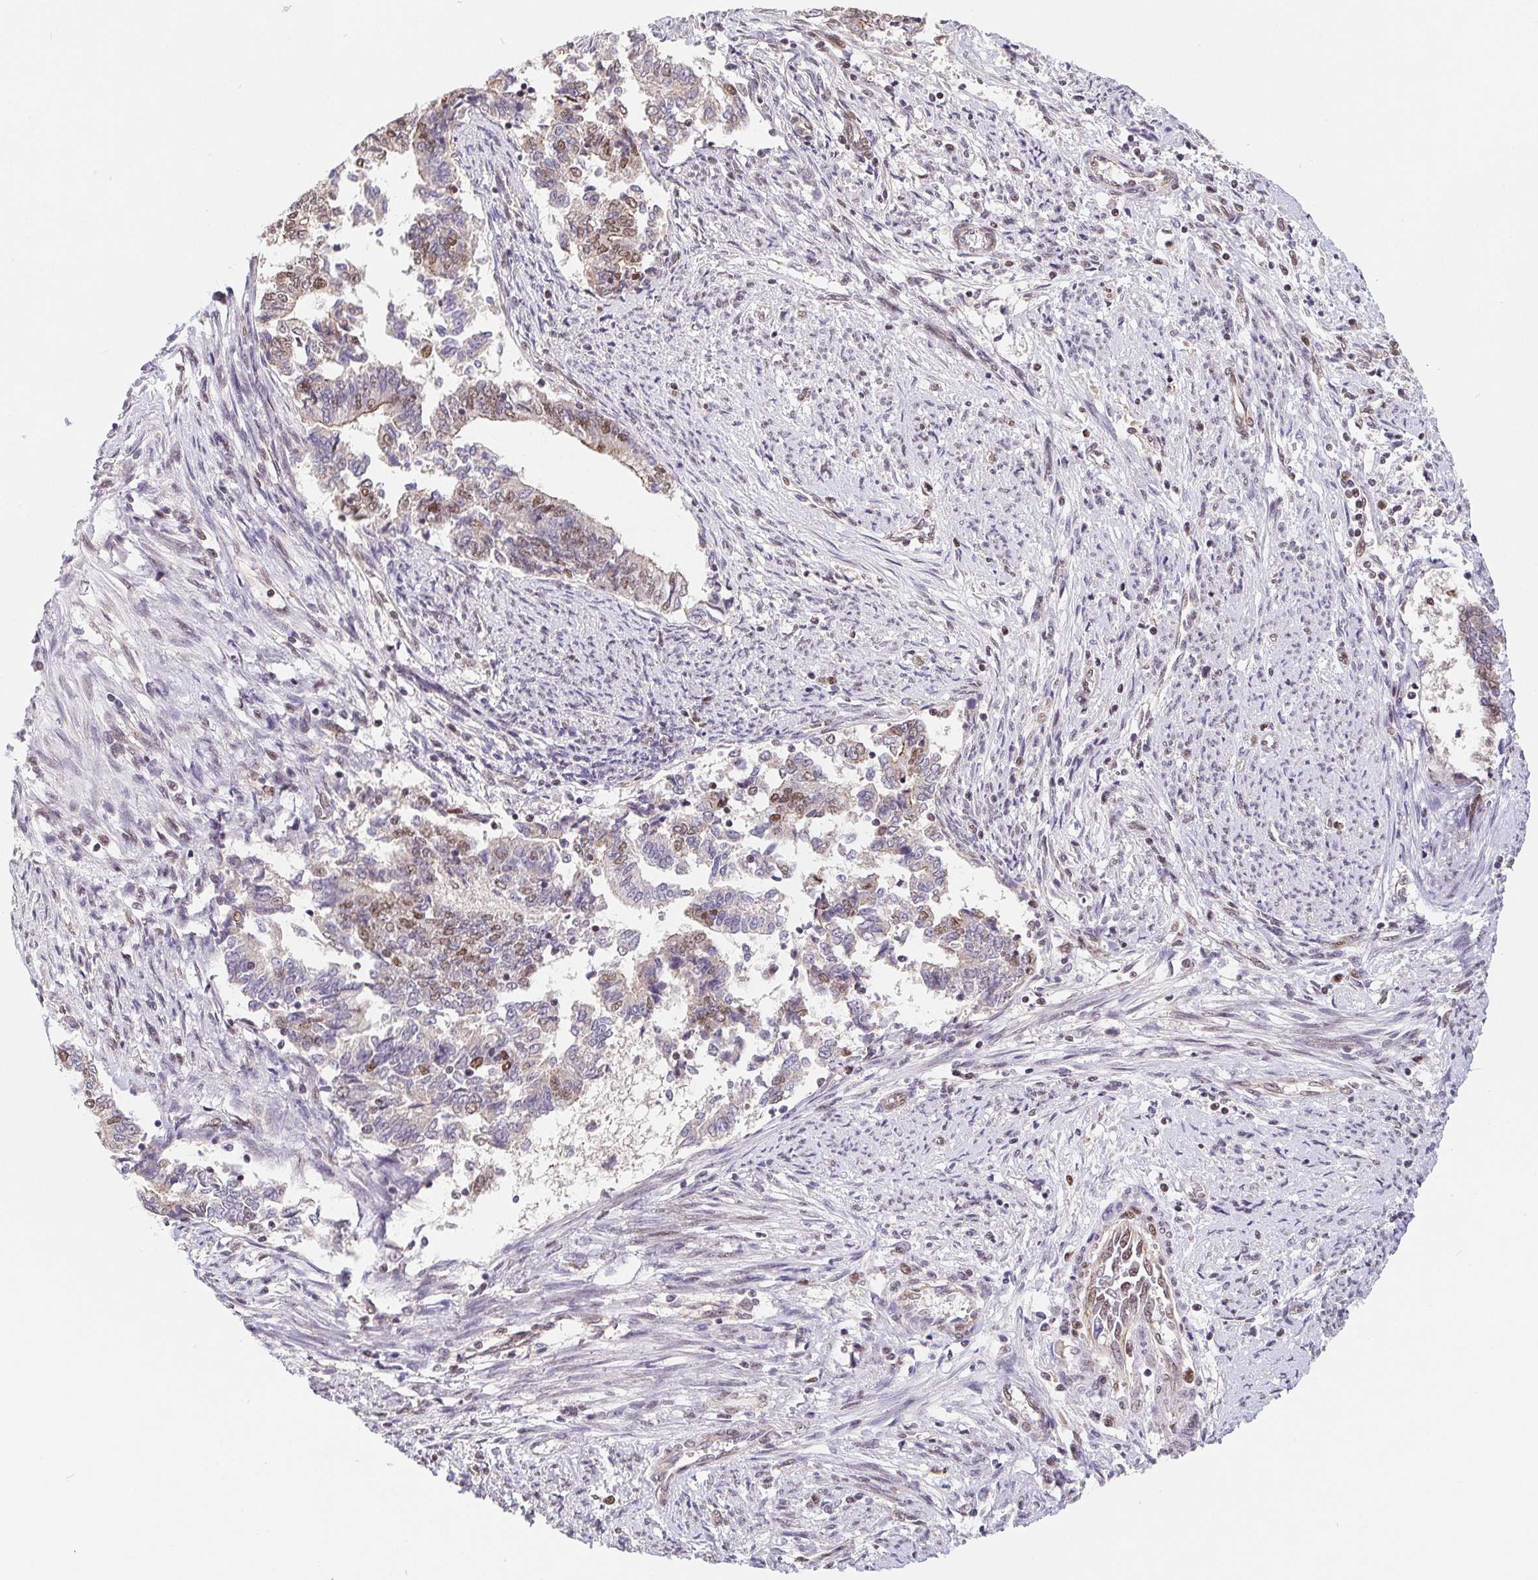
{"staining": {"intensity": "moderate", "quantity": "25%-75%", "location": "nuclear"}, "tissue": "endometrial cancer", "cell_type": "Tumor cells", "image_type": "cancer", "snomed": [{"axis": "morphology", "description": "Adenocarcinoma, NOS"}, {"axis": "topography", "description": "Endometrium"}], "caption": "Approximately 25%-75% of tumor cells in human endometrial cancer exhibit moderate nuclear protein expression as visualized by brown immunohistochemical staining.", "gene": "POU2F1", "patient": {"sex": "female", "age": 65}}